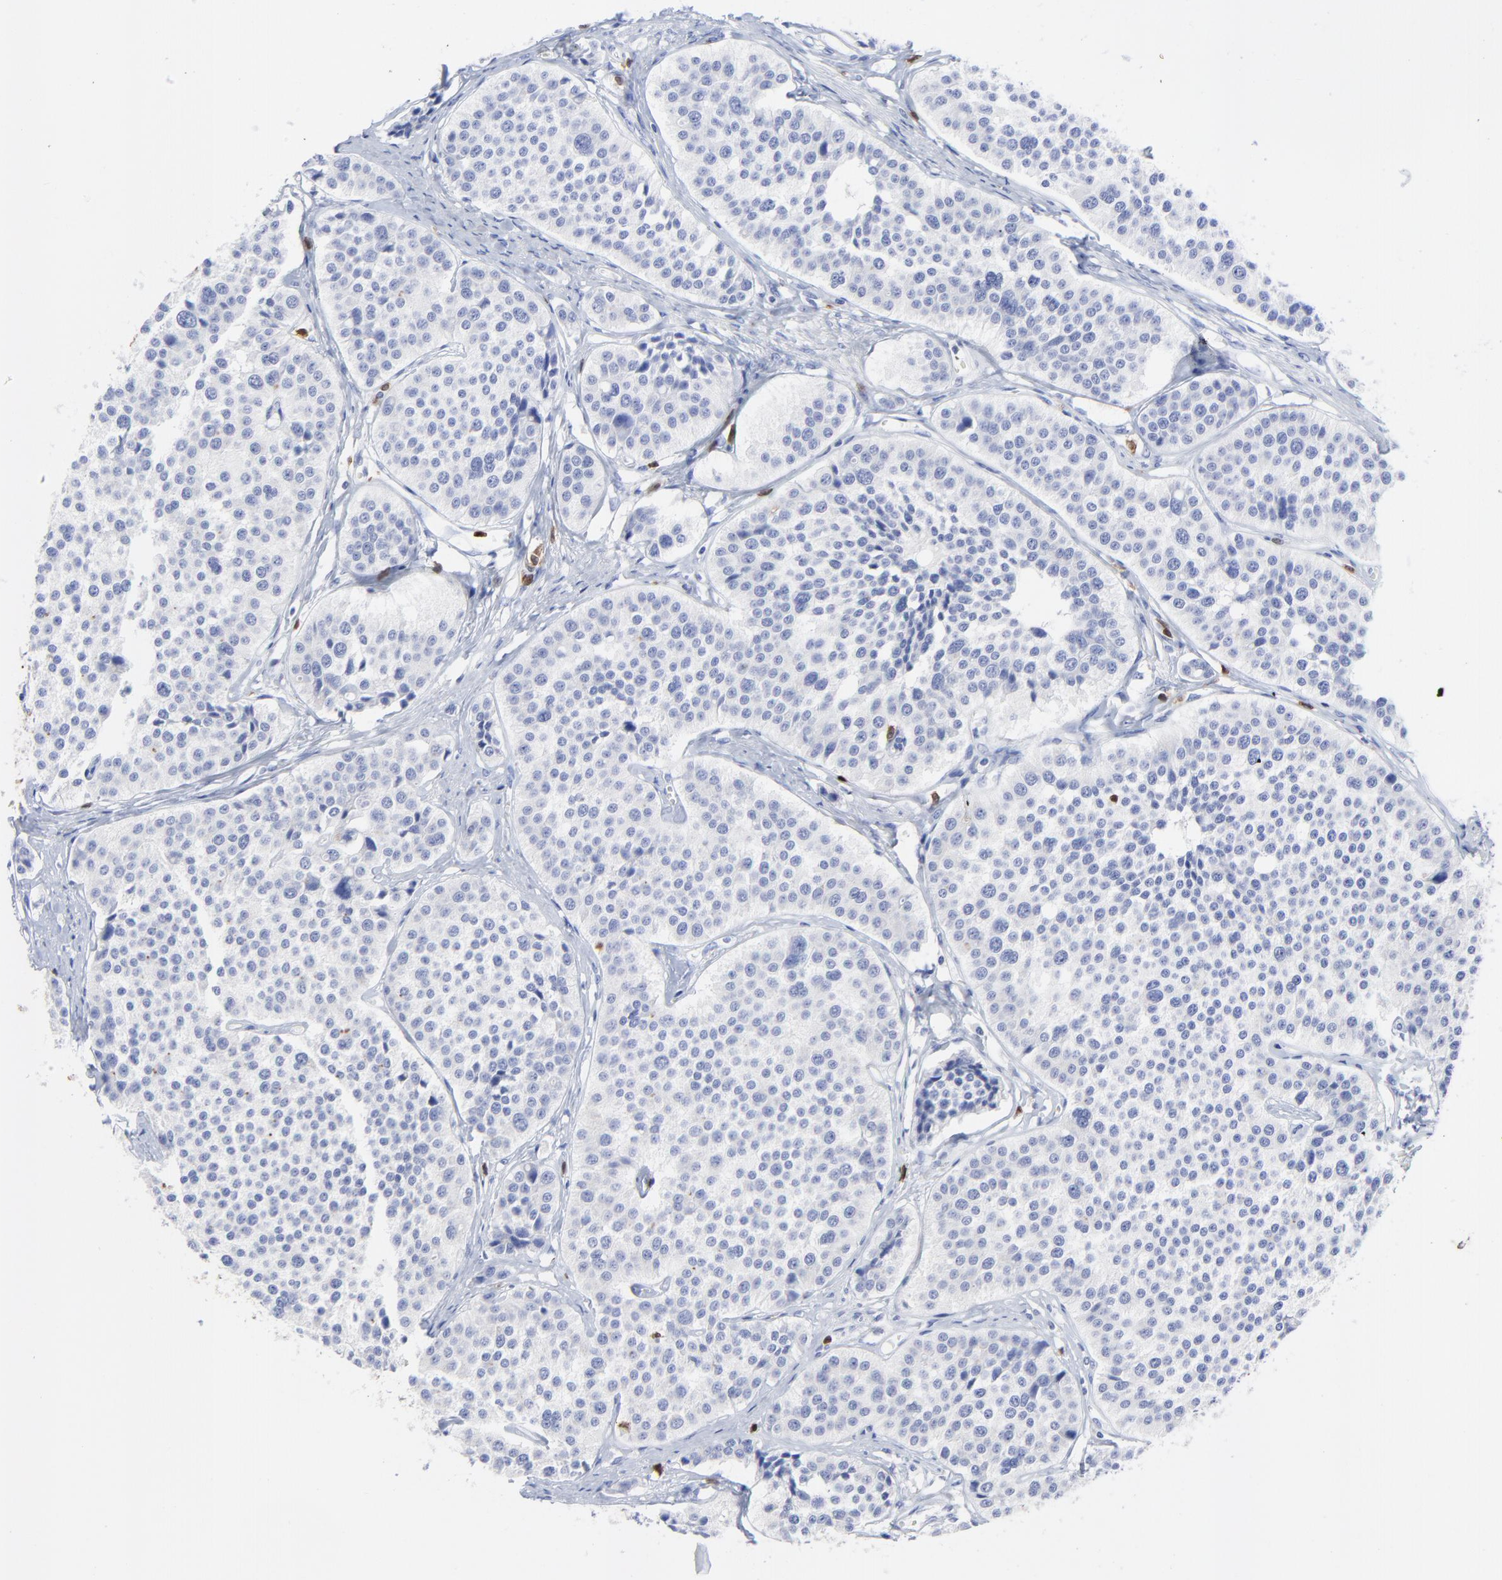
{"staining": {"intensity": "negative", "quantity": "none", "location": "none"}, "tissue": "carcinoid", "cell_type": "Tumor cells", "image_type": "cancer", "snomed": [{"axis": "morphology", "description": "Carcinoid, malignant, NOS"}, {"axis": "topography", "description": "Small intestine"}], "caption": "A photomicrograph of carcinoid stained for a protein shows no brown staining in tumor cells.", "gene": "ZAP70", "patient": {"sex": "male", "age": 60}}